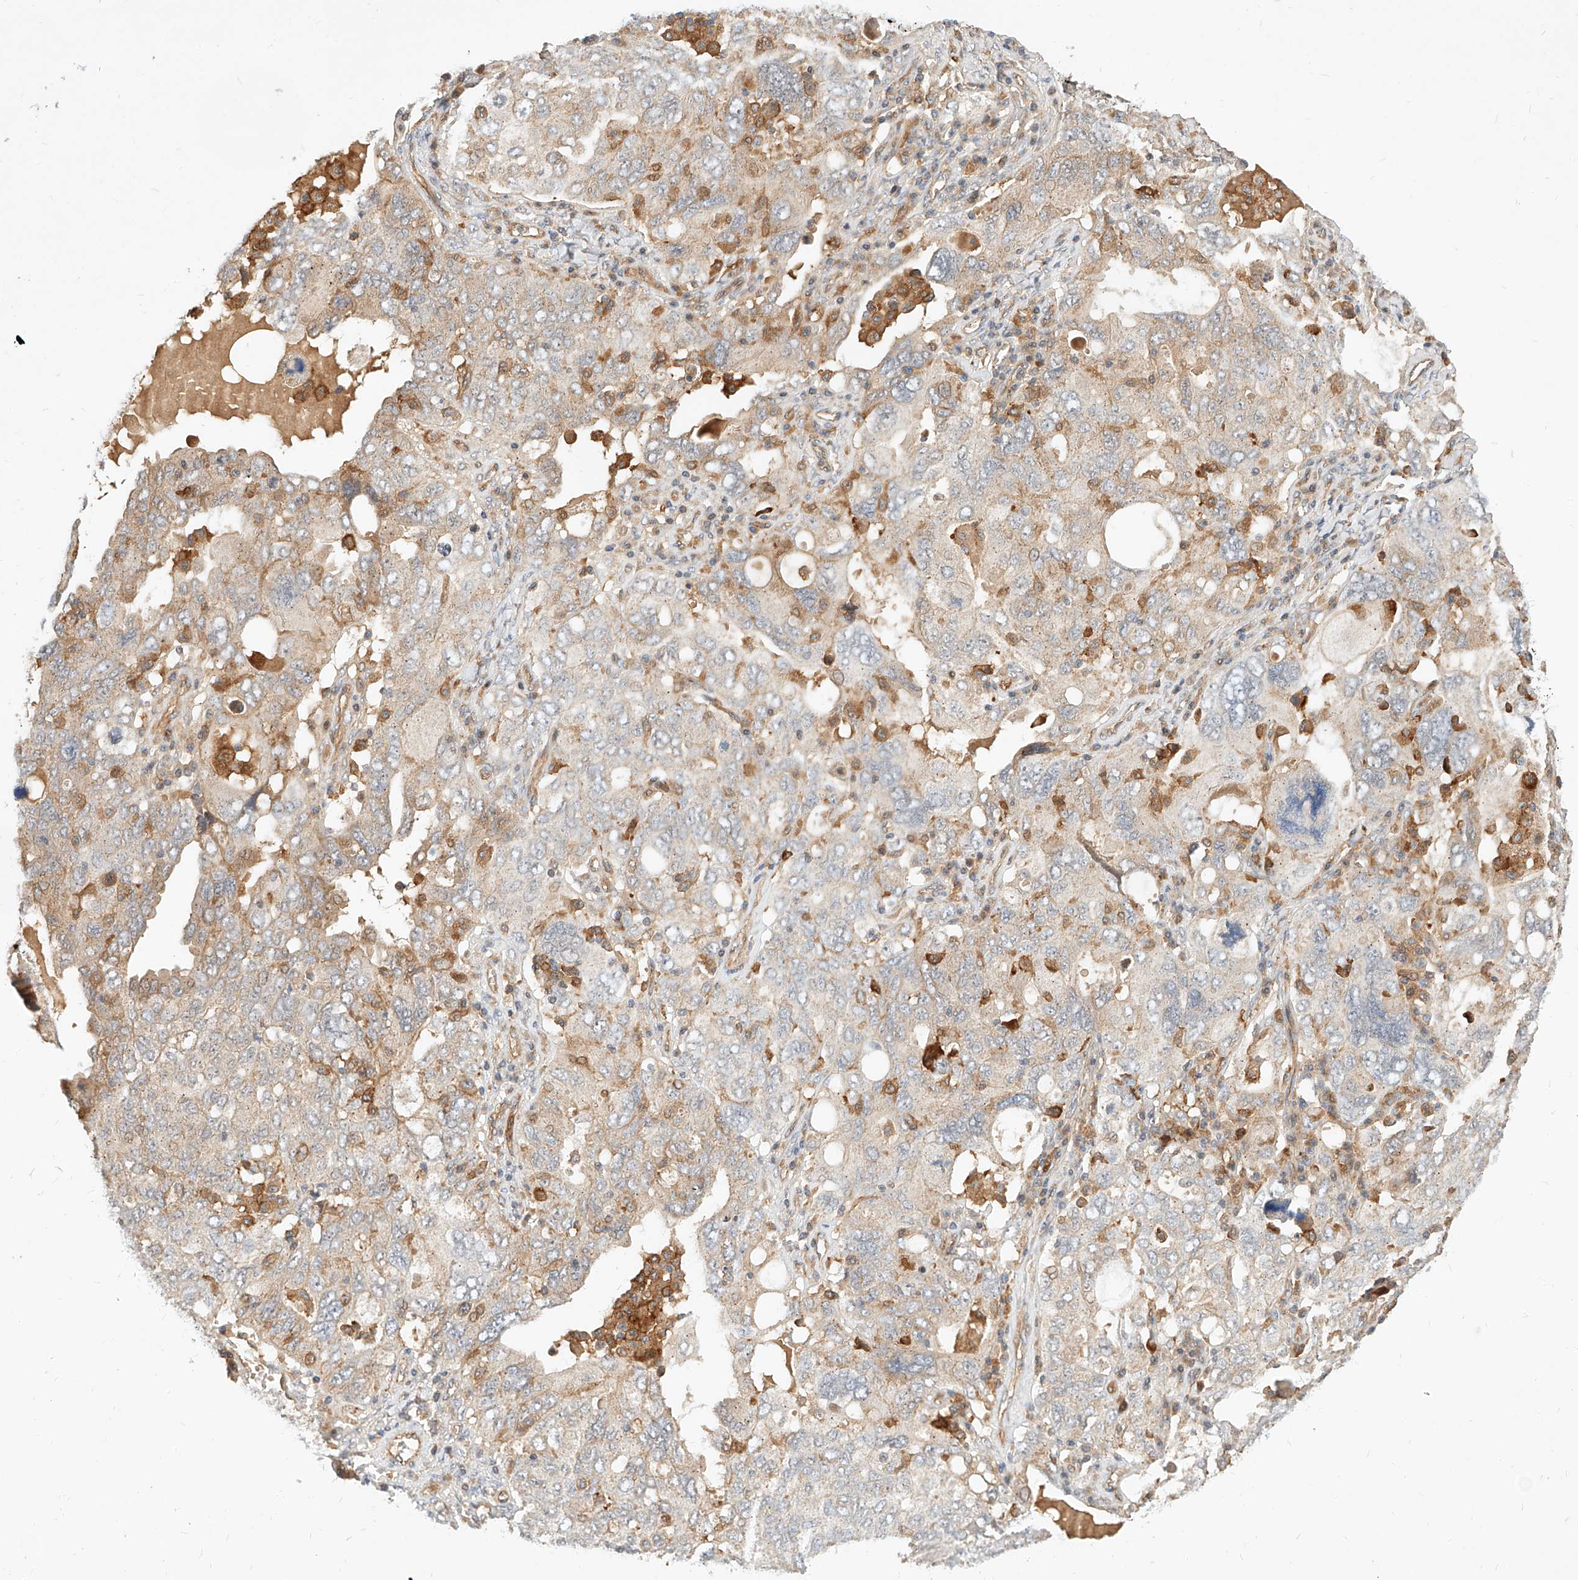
{"staining": {"intensity": "weak", "quantity": "25%-75%", "location": "cytoplasmic/membranous"}, "tissue": "ovarian cancer", "cell_type": "Tumor cells", "image_type": "cancer", "snomed": [{"axis": "morphology", "description": "Carcinoma, endometroid"}, {"axis": "topography", "description": "Ovary"}], "caption": "DAB (3,3'-diaminobenzidine) immunohistochemical staining of ovarian cancer (endometroid carcinoma) shows weak cytoplasmic/membranous protein positivity in about 25%-75% of tumor cells.", "gene": "NFAM1", "patient": {"sex": "female", "age": 62}}